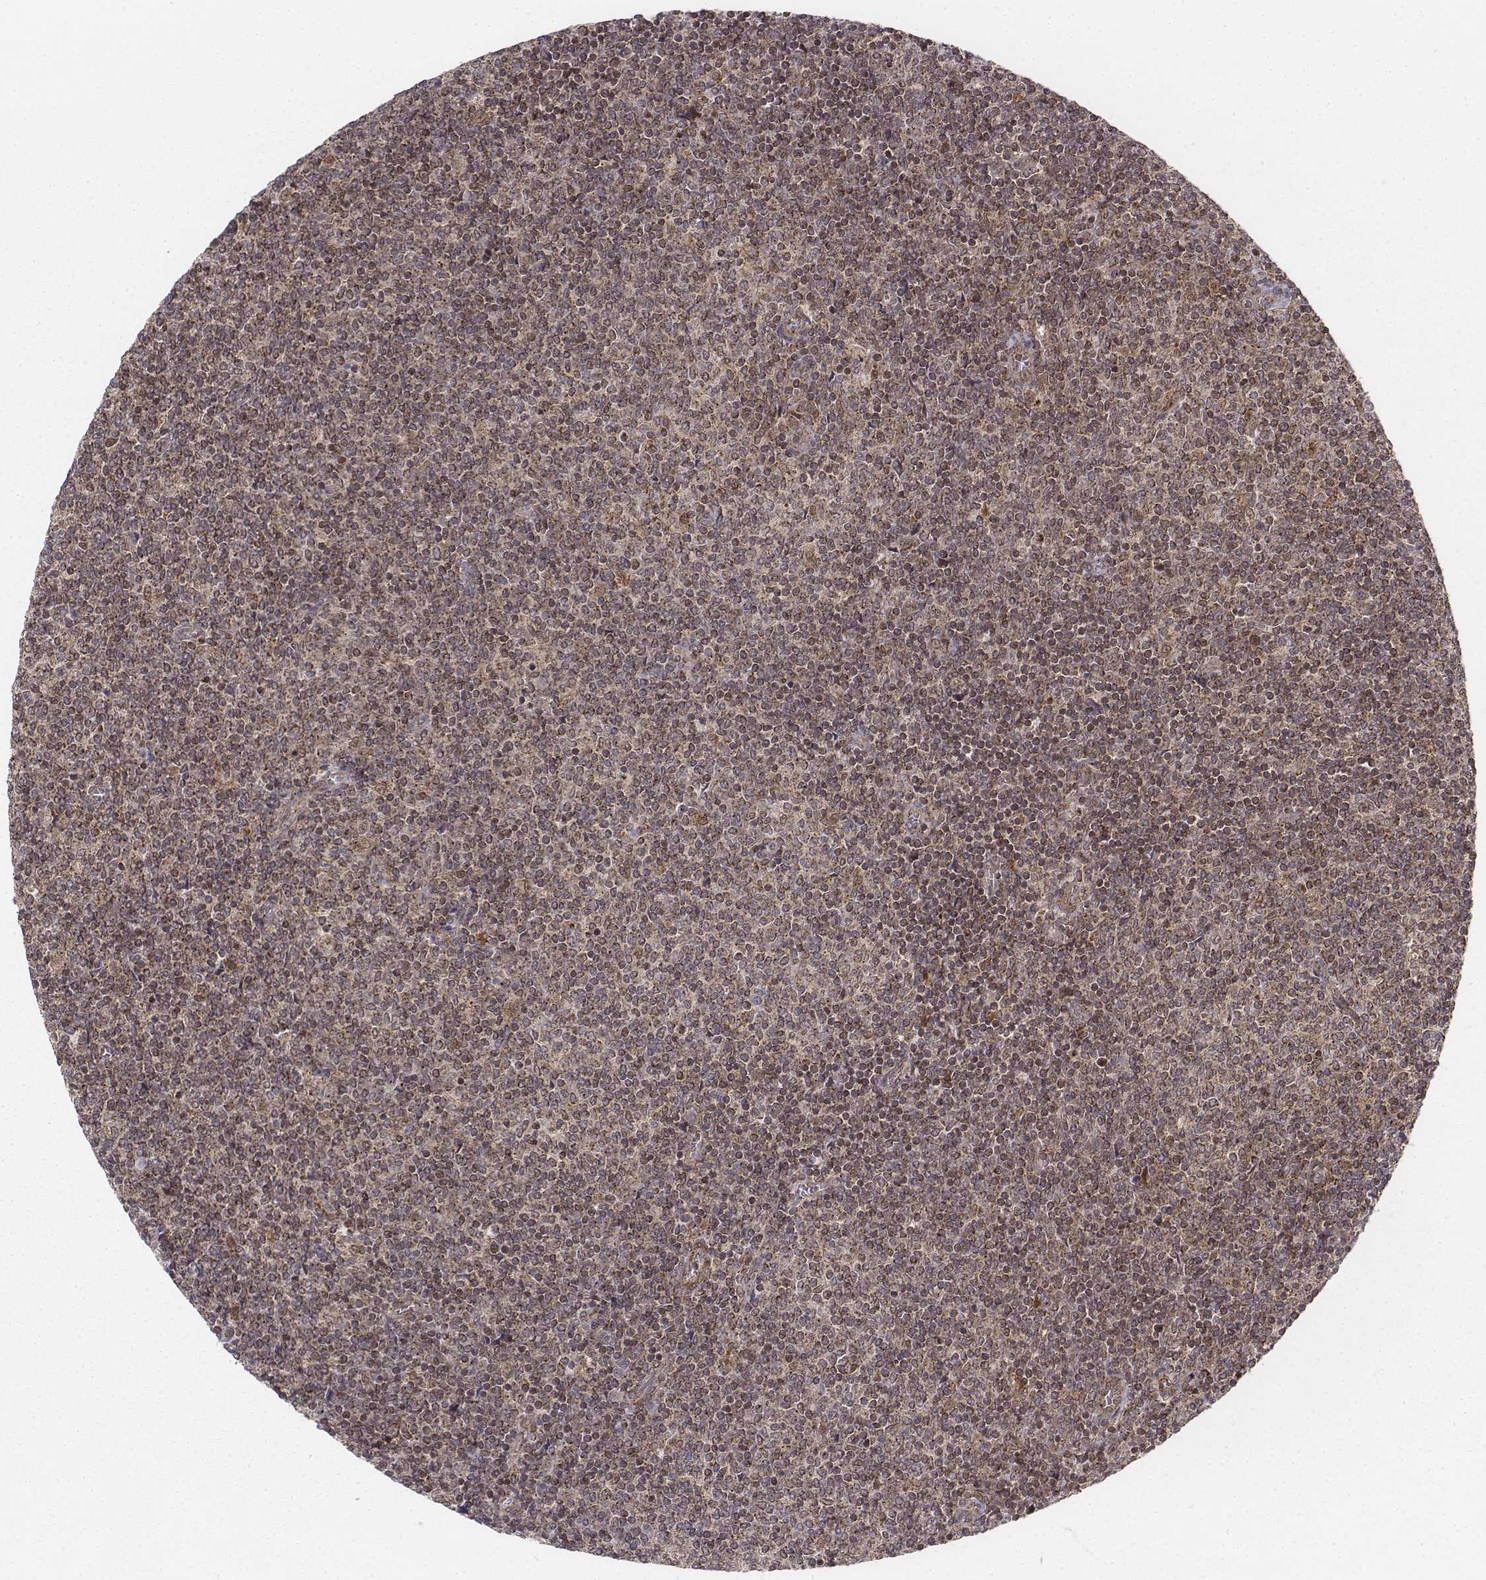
{"staining": {"intensity": "weak", "quantity": ">75%", "location": "cytoplasmic/membranous,nuclear"}, "tissue": "lymphoma", "cell_type": "Tumor cells", "image_type": "cancer", "snomed": [{"axis": "morphology", "description": "Malignant lymphoma, non-Hodgkin's type, Low grade"}, {"axis": "topography", "description": "Lymph node"}], "caption": "DAB (3,3'-diaminobenzidine) immunohistochemical staining of malignant lymphoma, non-Hodgkin's type (low-grade) shows weak cytoplasmic/membranous and nuclear protein expression in approximately >75% of tumor cells. (DAB (3,3'-diaminobenzidine) IHC with brightfield microscopy, high magnification).", "gene": "ZFYVE19", "patient": {"sex": "male", "age": 52}}